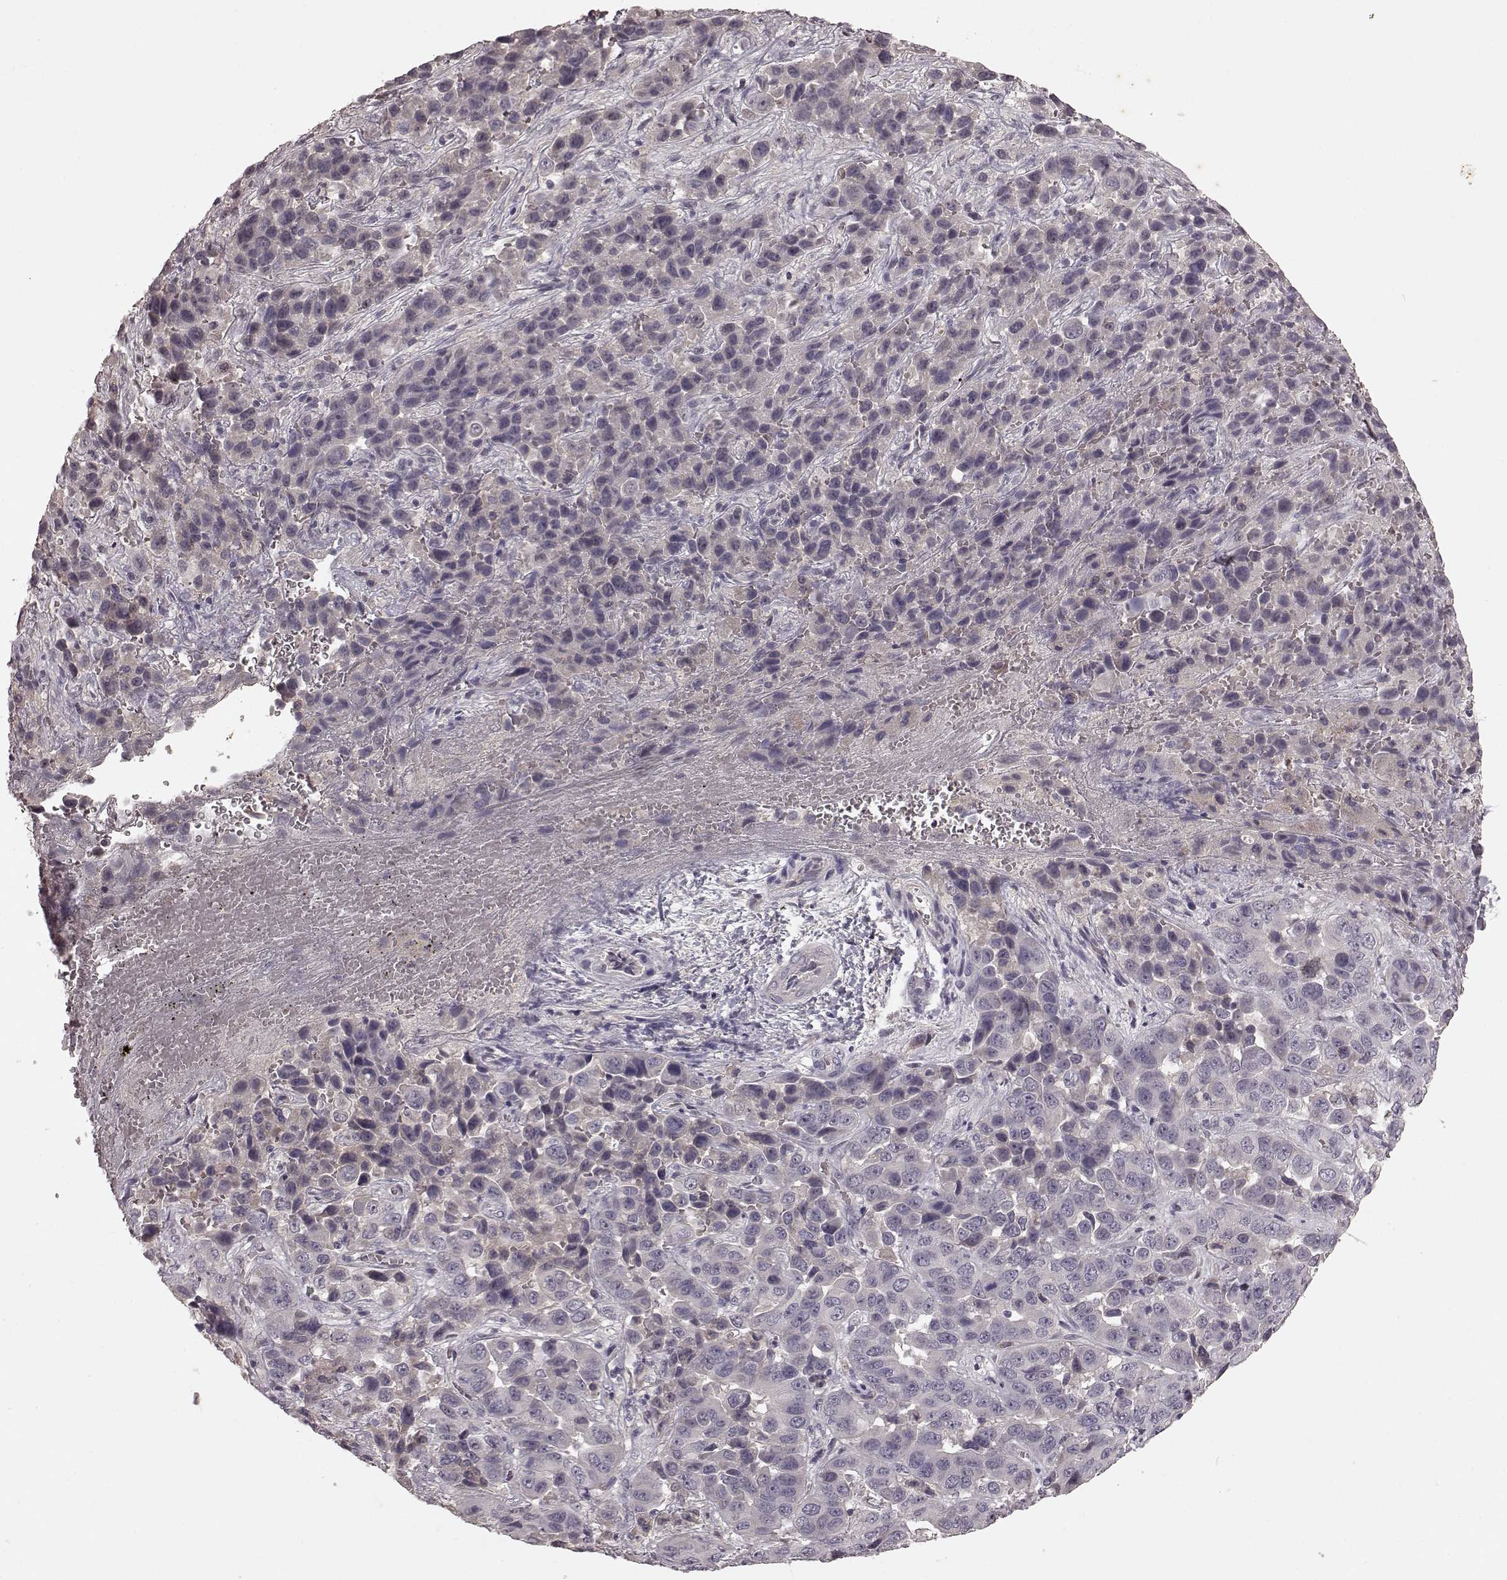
{"staining": {"intensity": "negative", "quantity": "none", "location": "none"}, "tissue": "liver cancer", "cell_type": "Tumor cells", "image_type": "cancer", "snomed": [{"axis": "morphology", "description": "Cholangiocarcinoma"}, {"axis": "topography", "description": "Liver"}], "caption": "Micrograph shows no protein positivity in tumor cells of liver cancer (cholangiocarcinoma) tissue.", "gene": "SLC22A18", "patient": {"sex": "female", "age": 52}}